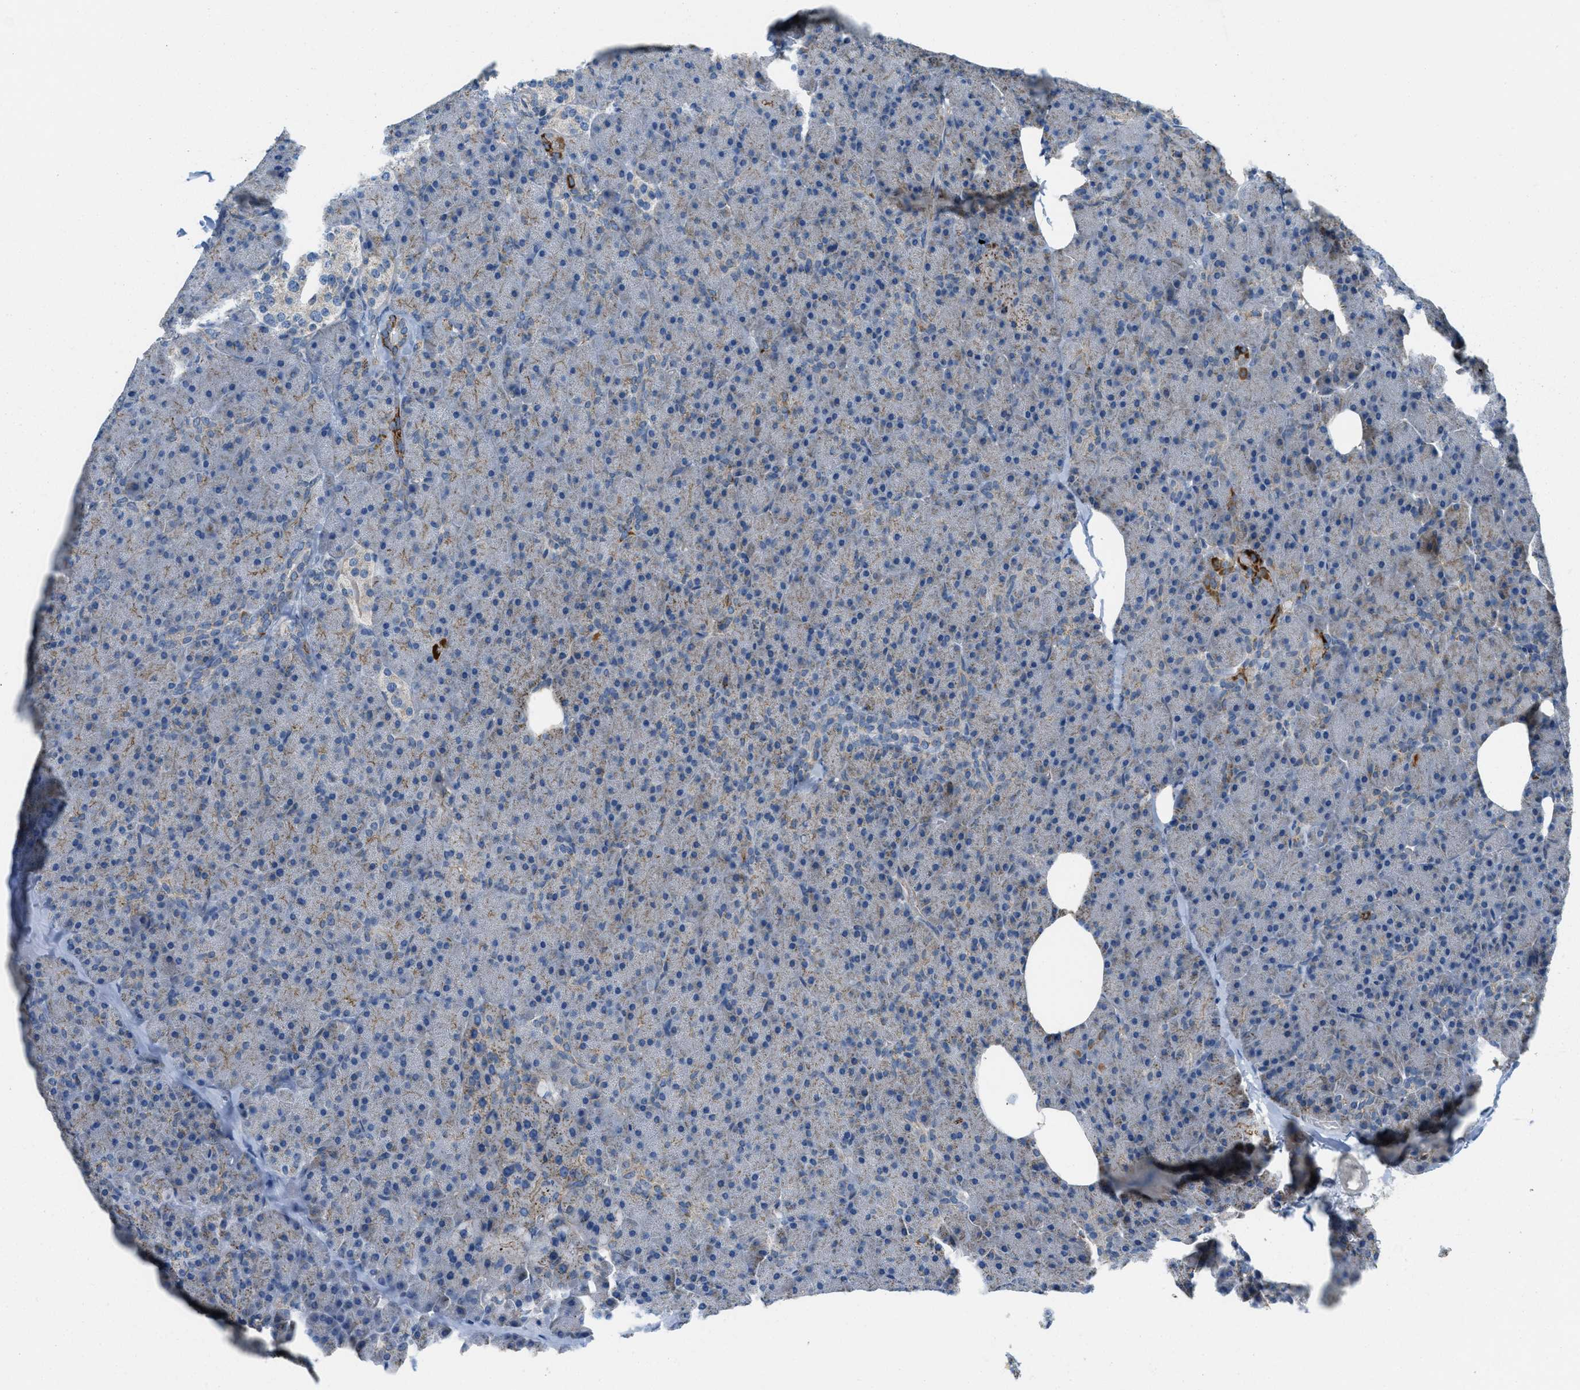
{"staining": {"intensity": "weak", "quantity": "<25%", "location": "cytoplasmic/membranous"}, "tissue": "pancreas", "cell_type": "Exocrine glandular cells", "image_type": "normal", "snomed": [{"axis": "morphology", "description": "Normal tissue, NOS"}, {"axis": "topography", "description": "Pancreas"}], "caption": "Immunohistochemistry histopathology image of unremarkable human pancreas stained for a protein (brown), which shows no staining in exocrine glandular cells. (DAB (3,3'-diaminobenzidine) immunohistochemistry (IHC), high magnification).", "gene": "BTN3A1", "patient": {"sex": "female", "age": 35}}